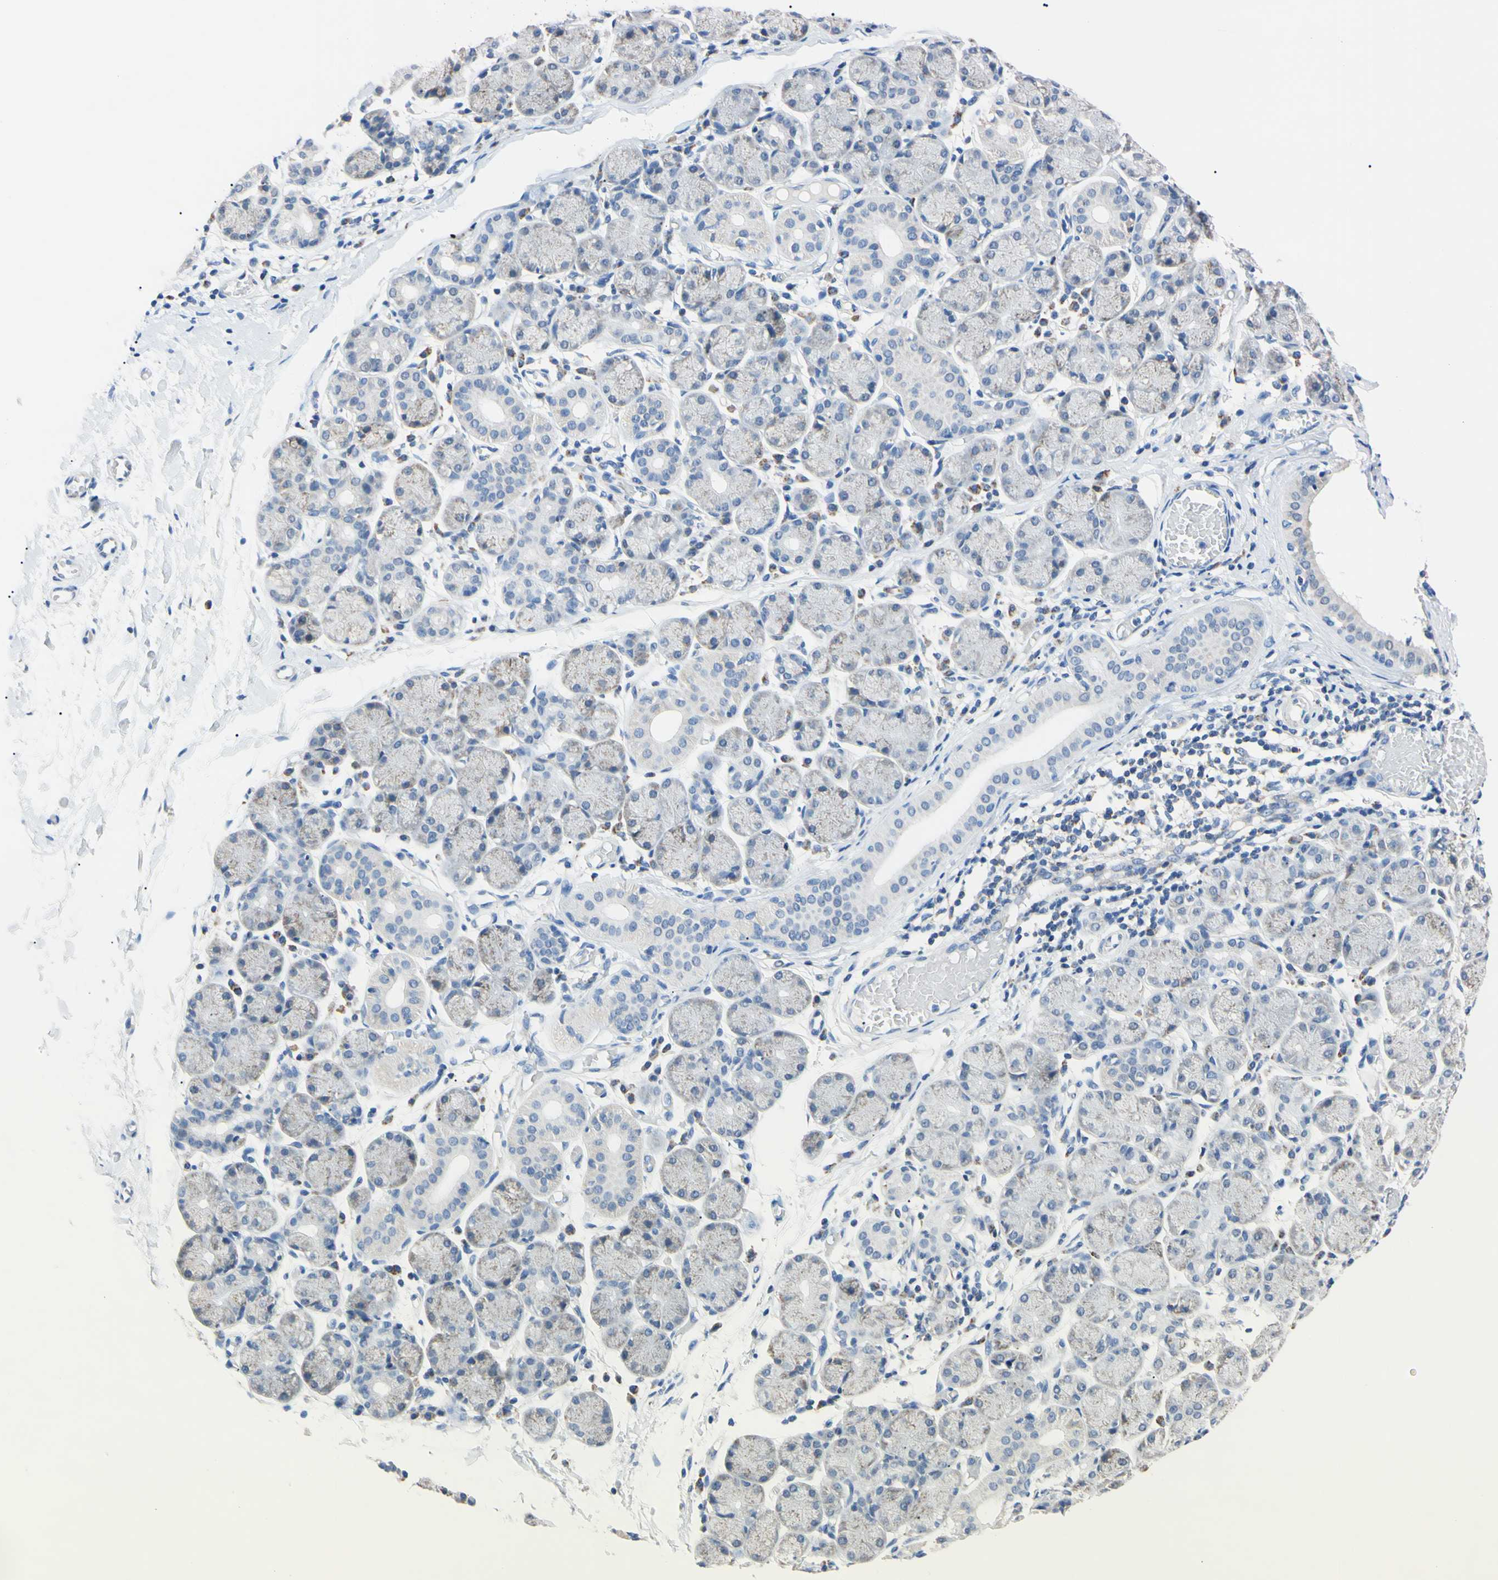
{"staining": {"intensity": "weak", "quantity": "25%-75%", "location": "cytoplasmic/membranous"}, "tissue": "salivary gland", "cell_type": "Glandular cells", "image_type": "normal", "snomed": [{"axis": "morphology", "description": "Normal tissue, NOS"}, {"axis": "topography", "description": "Salivary gland"}], "caption": "Brown immunohistochemical staining in benign human salivary gland exhibits weak cytoplasmic/membranous staining in approximately 25%-75% of glandular cells.", "gene": "CLPP", "patient": {"sex": "female", "age": 24}}